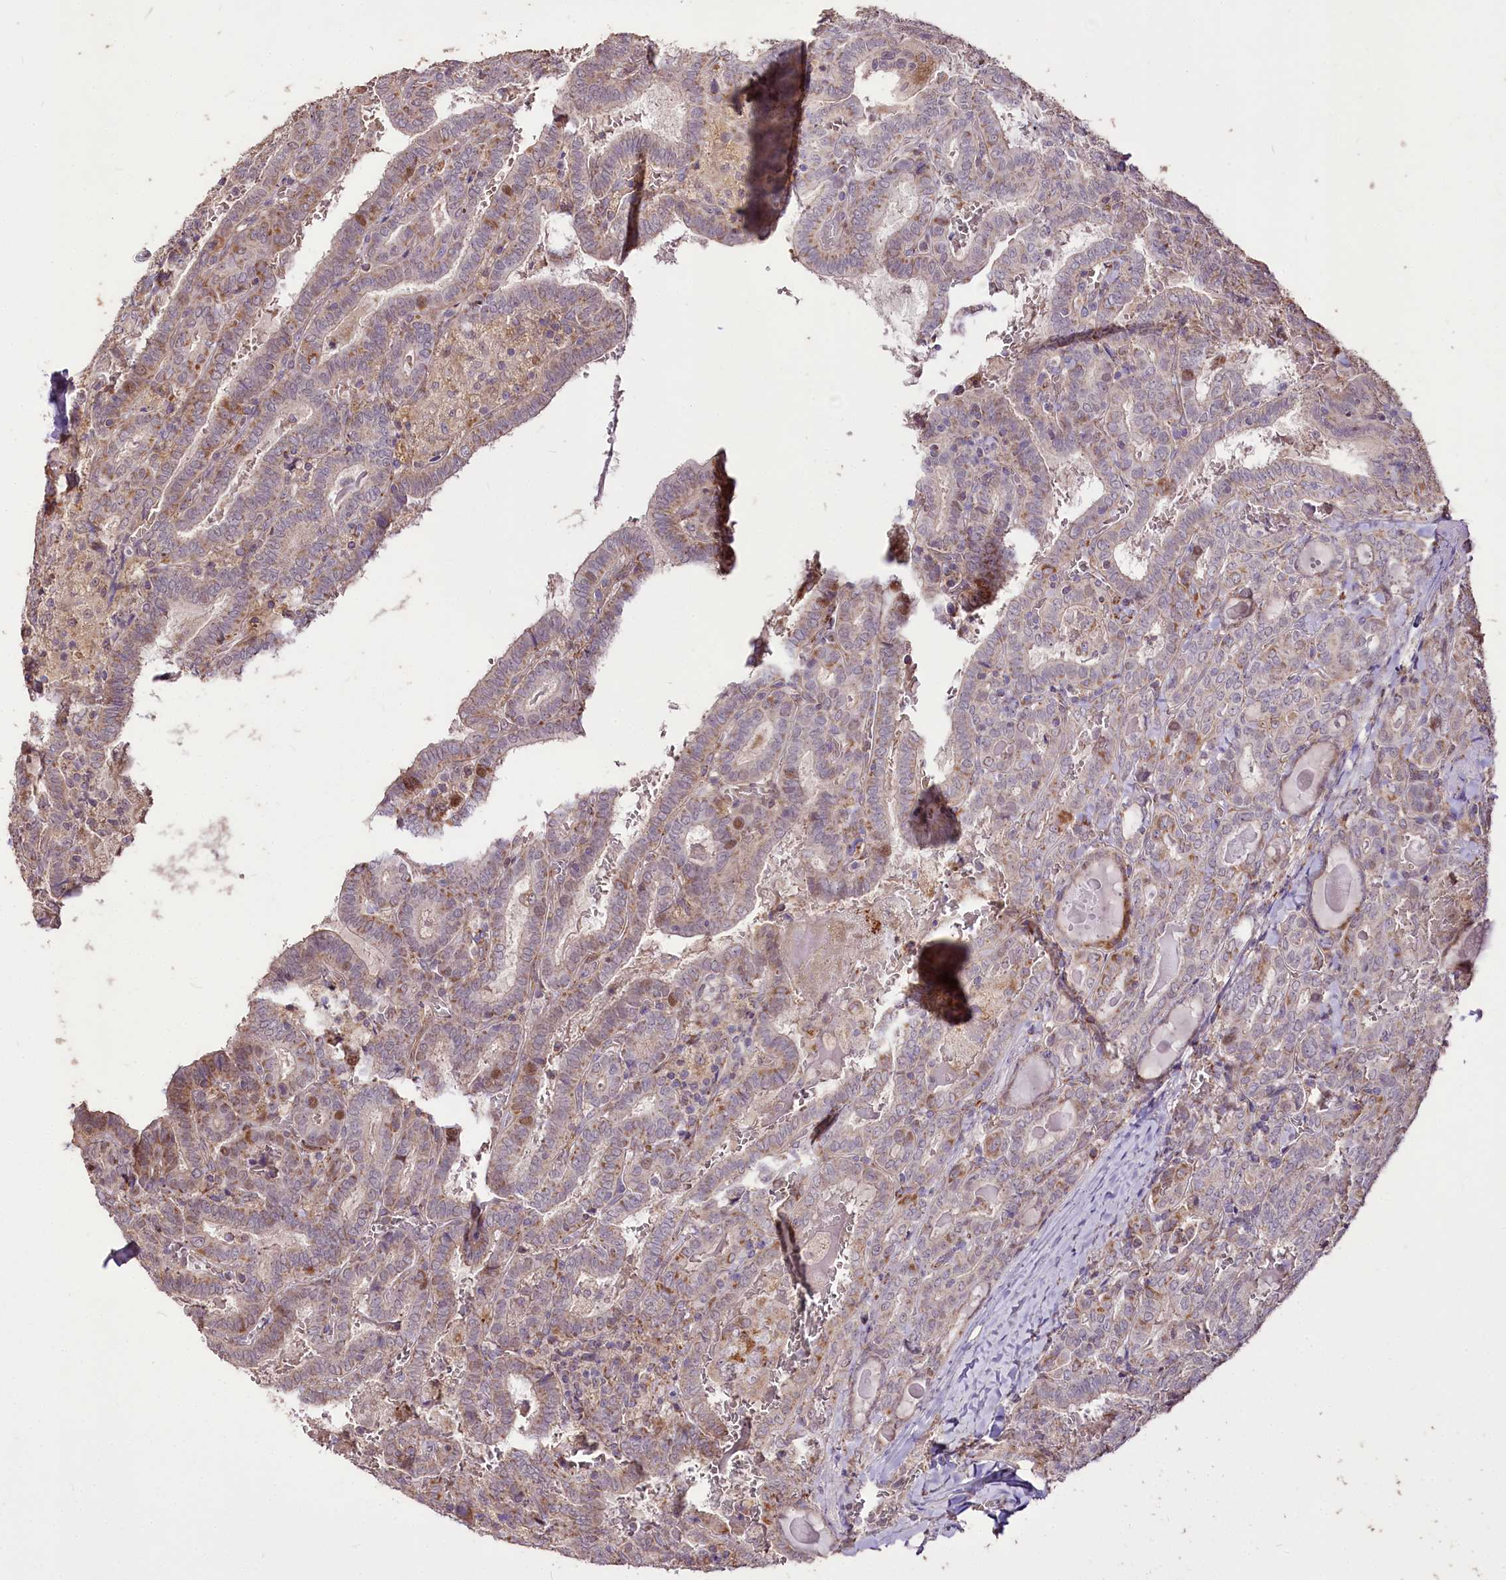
{"staining": {"intensity": "moderate", "quantity": "<25%", "location": "cytoplasmic/membranous,nuclear"}, "tissue": "thyroid cancer", "cell_type": "Tumor cells", "image_type": "cancer", "snomed": [{"axis": "morphology", "description": "Papillary adenocarcinoma, NOS"}, {"axis": "topography", "description": "Thyroid gland"}], "caption": "Moderate cytoplasmic/membranous and nuclear protein staining is seen in approximately <25% of tumor cells in papillary adenocarcinoma (thyroid).", "gene": "CARD19", "patient": {"sex": "female", "age": 72}}